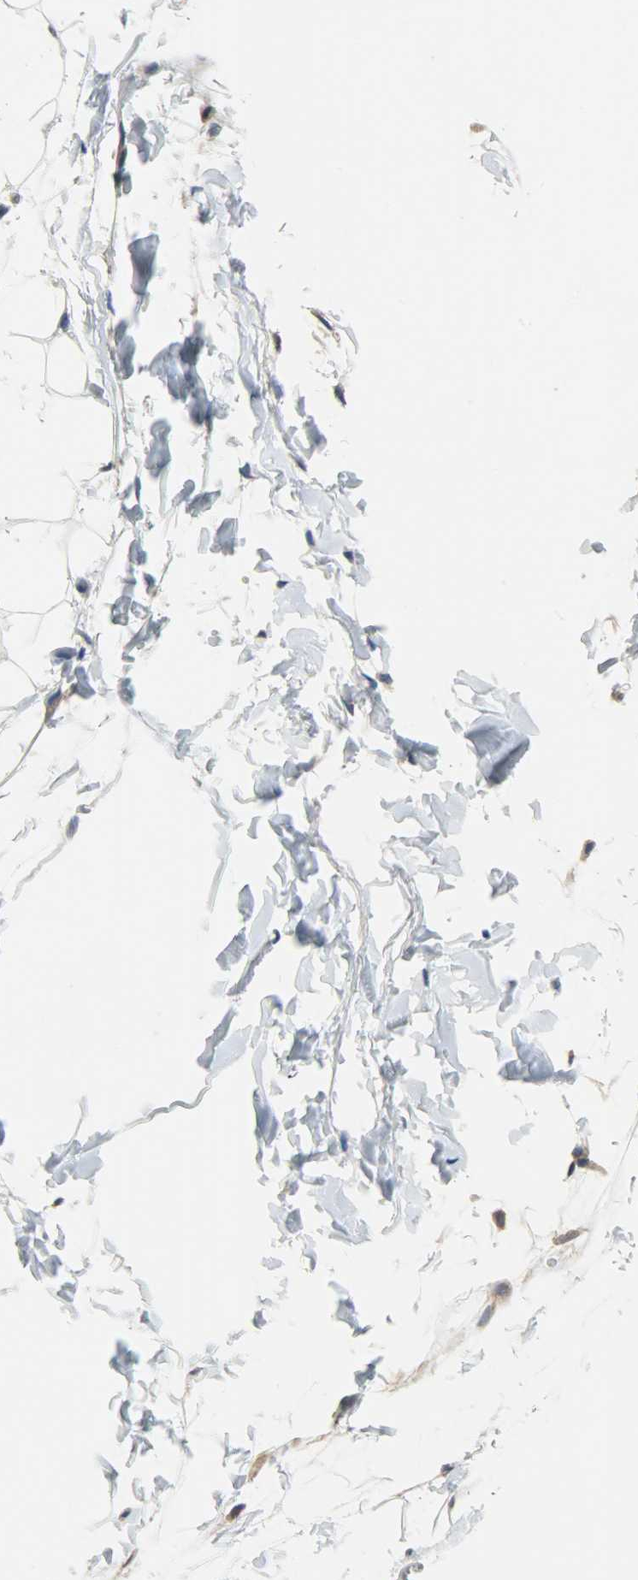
{"staining": {"intensity": "weak", "quantity": "25%-75%", "location": "cytoplasmic/membranous"}, "tissue": "adipose tissue", "cell_type": "Adipocytes", "image_type": "normal", "snomed": [{"axis": "morphology", "description": "Normal tissue, NOS"}, {"axis": "topography", "description": "Soft tissue"}], "caption": "Immunohistochemical staining of benign adipose tissue demonstrates weak cytoplasmic/membranous protein staining in about 25%-75% of adipocytes. (IHC, brightfield microscopy, high magnification).", "gene": "TRIM21", "patient": {"sex": "male", "age": 26}}